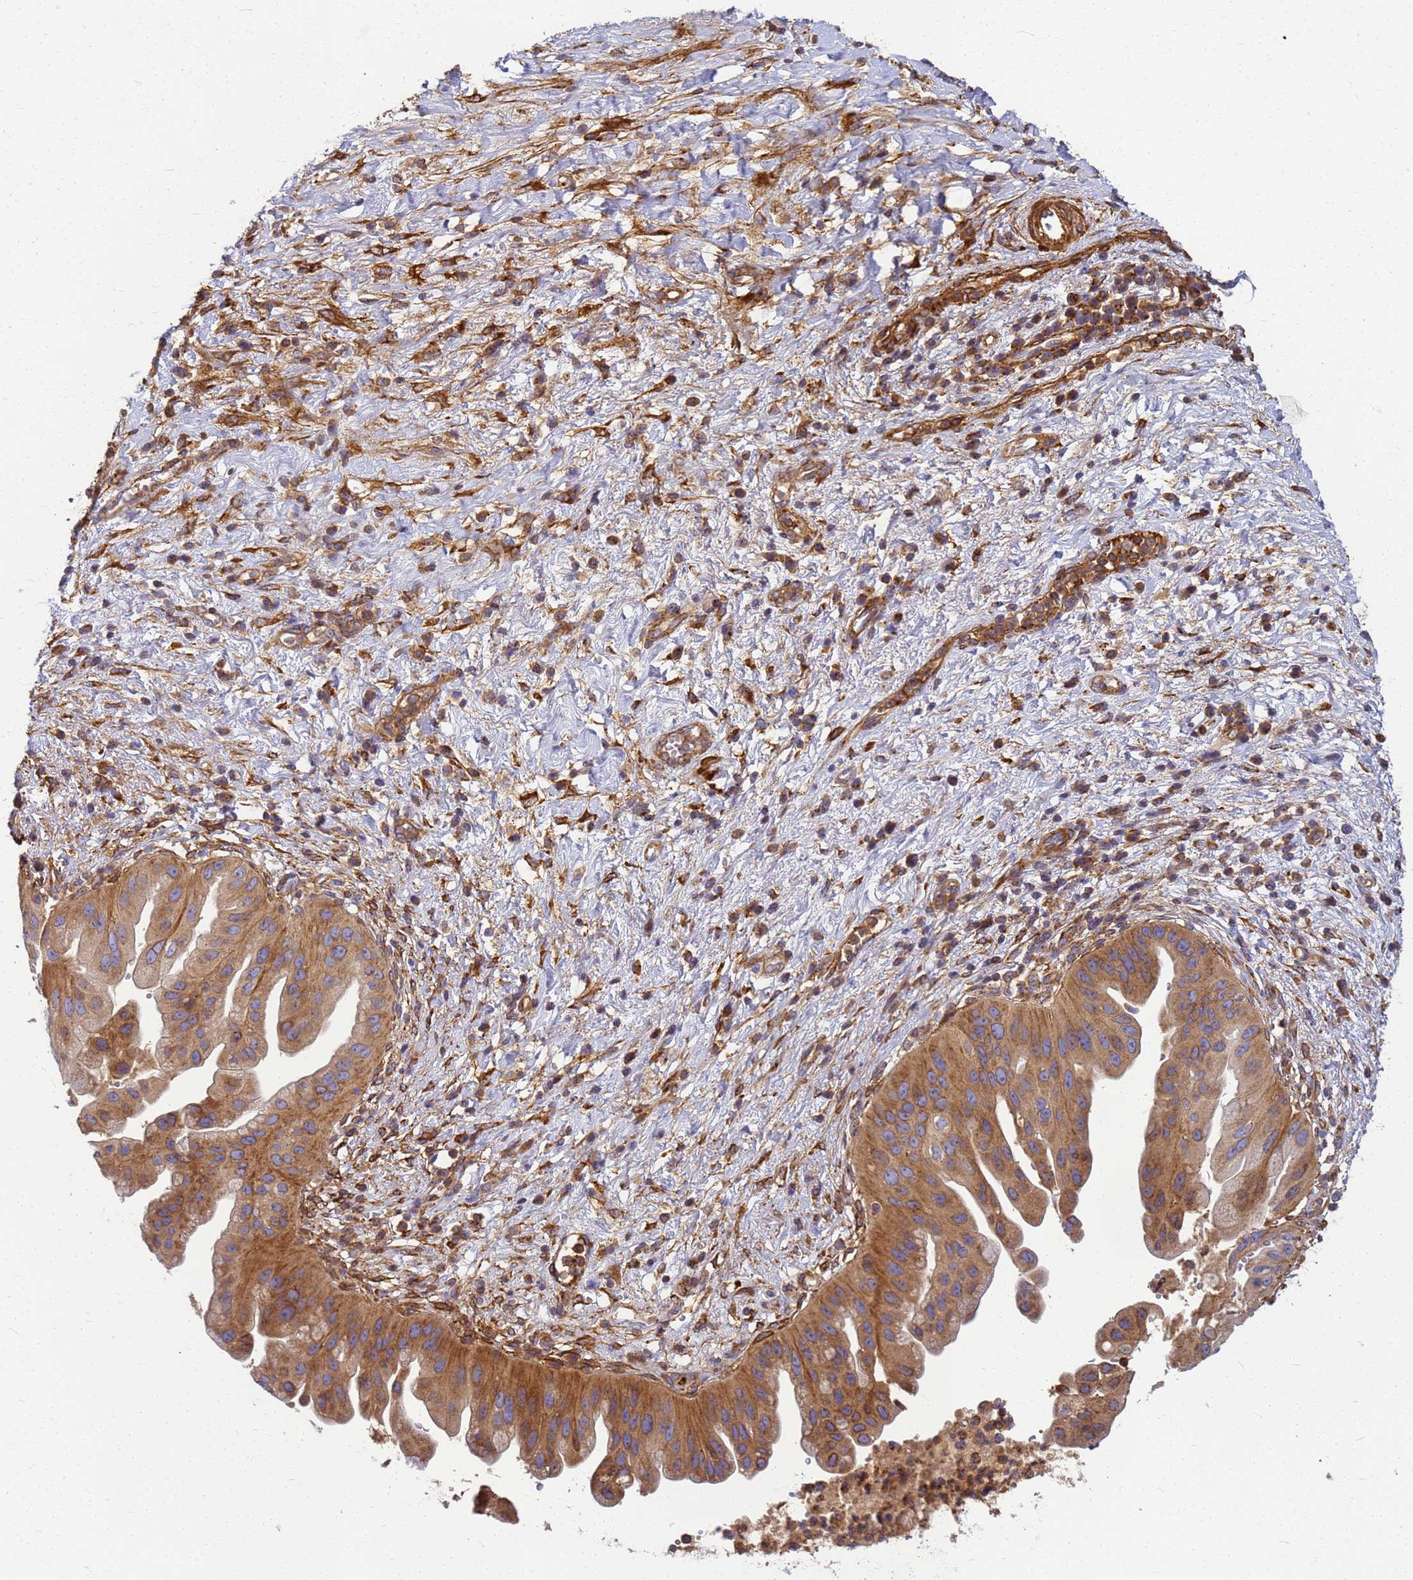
{"staining": {"intensity": "moderate", "quantity": ">75%", "location": "cytoplasmic/membranous"}, "tissue": "pancreatic cancer", "cell_type": "Tumor cells", "image_type": "cancer", "snomed": [{"axis": "morphology", "description": "Adenocarcinoma, NOS"}, {"axis": "topography", "description": "Pancreas"}], "caption": "IHC micrograph of human pancreatic cancer stained for a protein (brown), which demonstrates medium levels of moderate cytoplasmic/membranous staining in approximately >75% of tumor cells.", "gene": "C2CD5", "patient": {"sex": "male", "age": 68}}